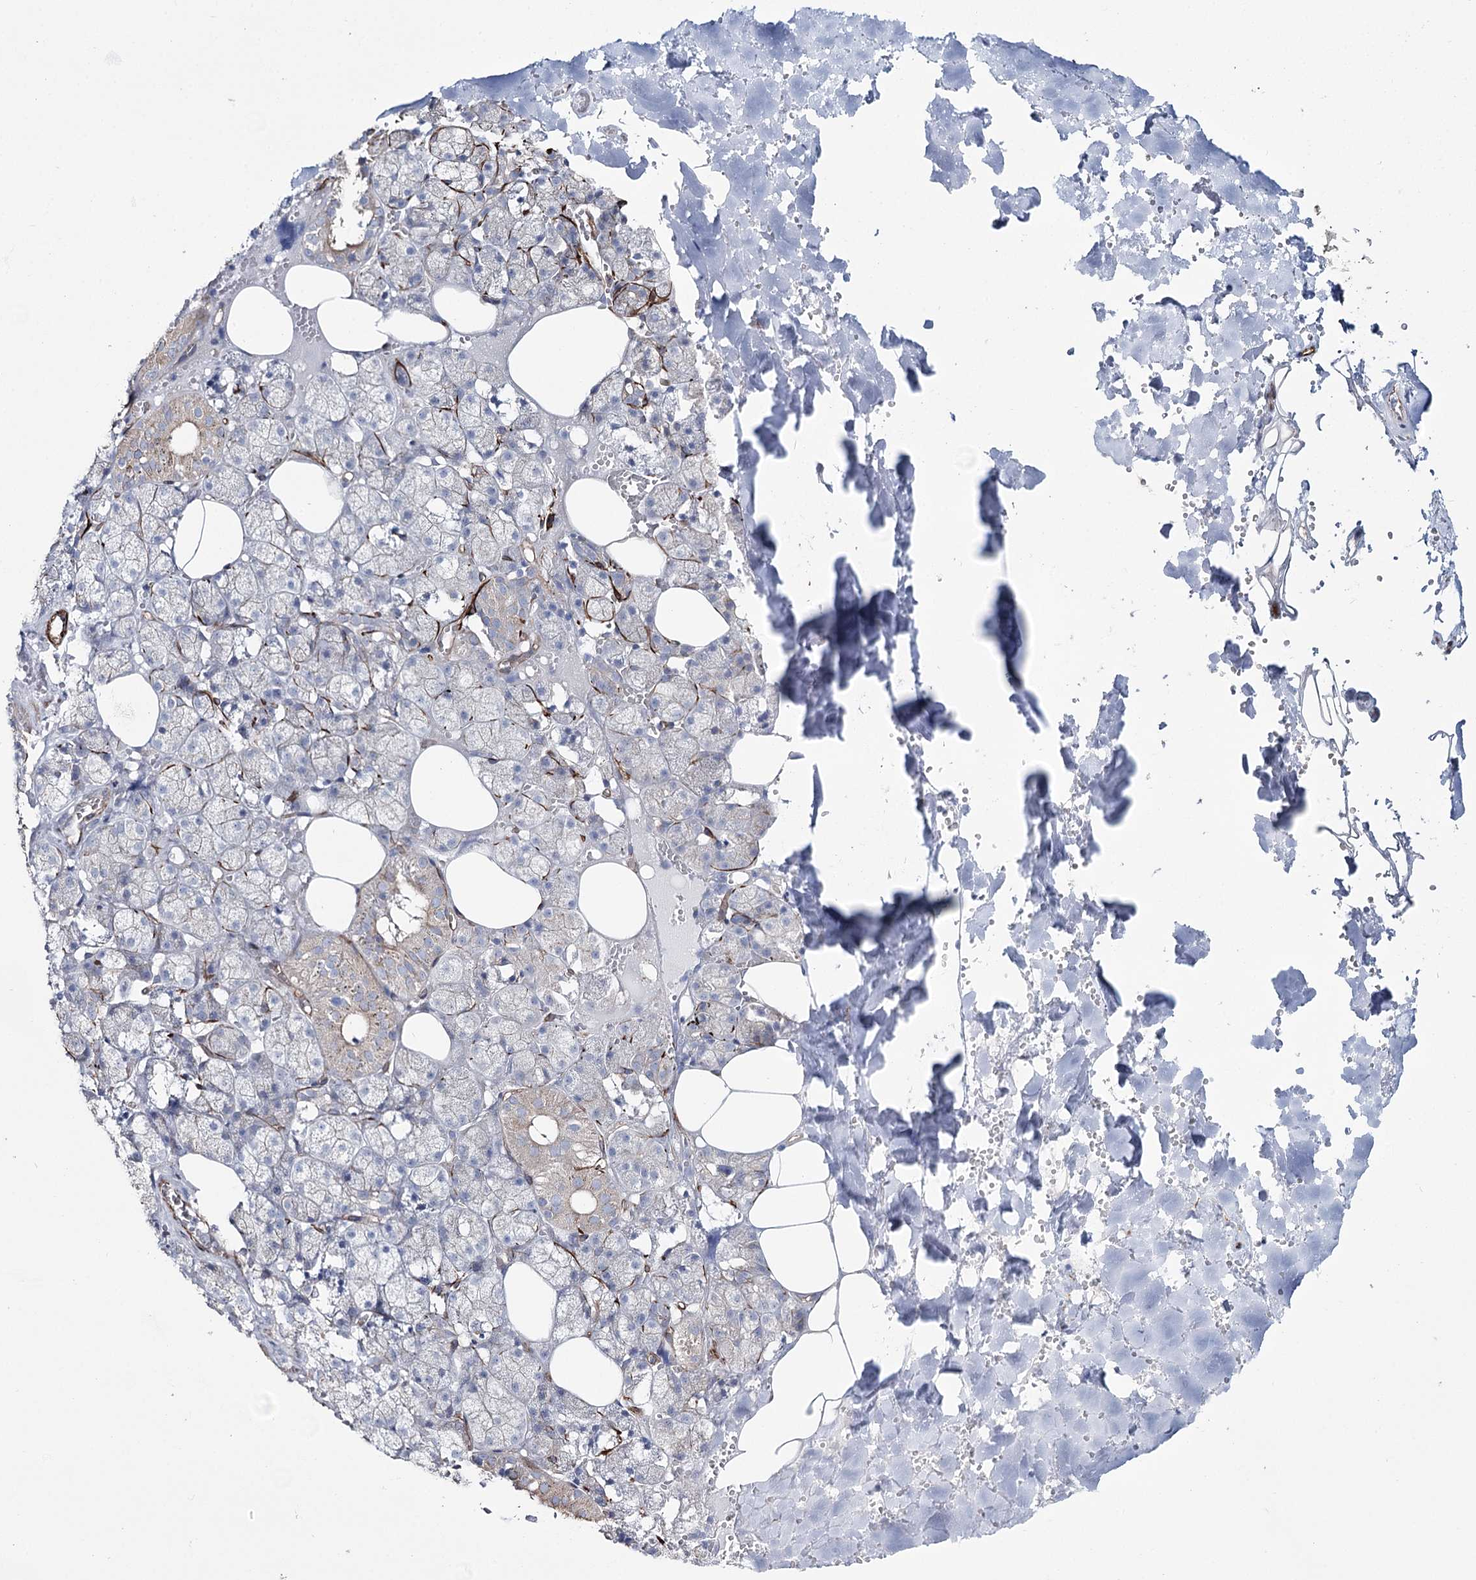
{"staining": {"intensity": "weak", "quantity": "25%-75%", "location": "cytoplasmic/membranous"}, "tissue": "salivary gland", "cell_type": "Glandular cells", "image_type": "normal", "snomed": [{"axis": "morphology", "description": "Normal tissue, NOS"}, {"axis": "topography", "description": "Salivary gland"}], "caption": "Human salivary gland stained for a protein (brown) exhibits weak cytoplasmic/membranous positive staining in approximately 25%-75% of glandular cells.", "gene": "SUMF1", "patient": {"sex": "male", "age": 62}}